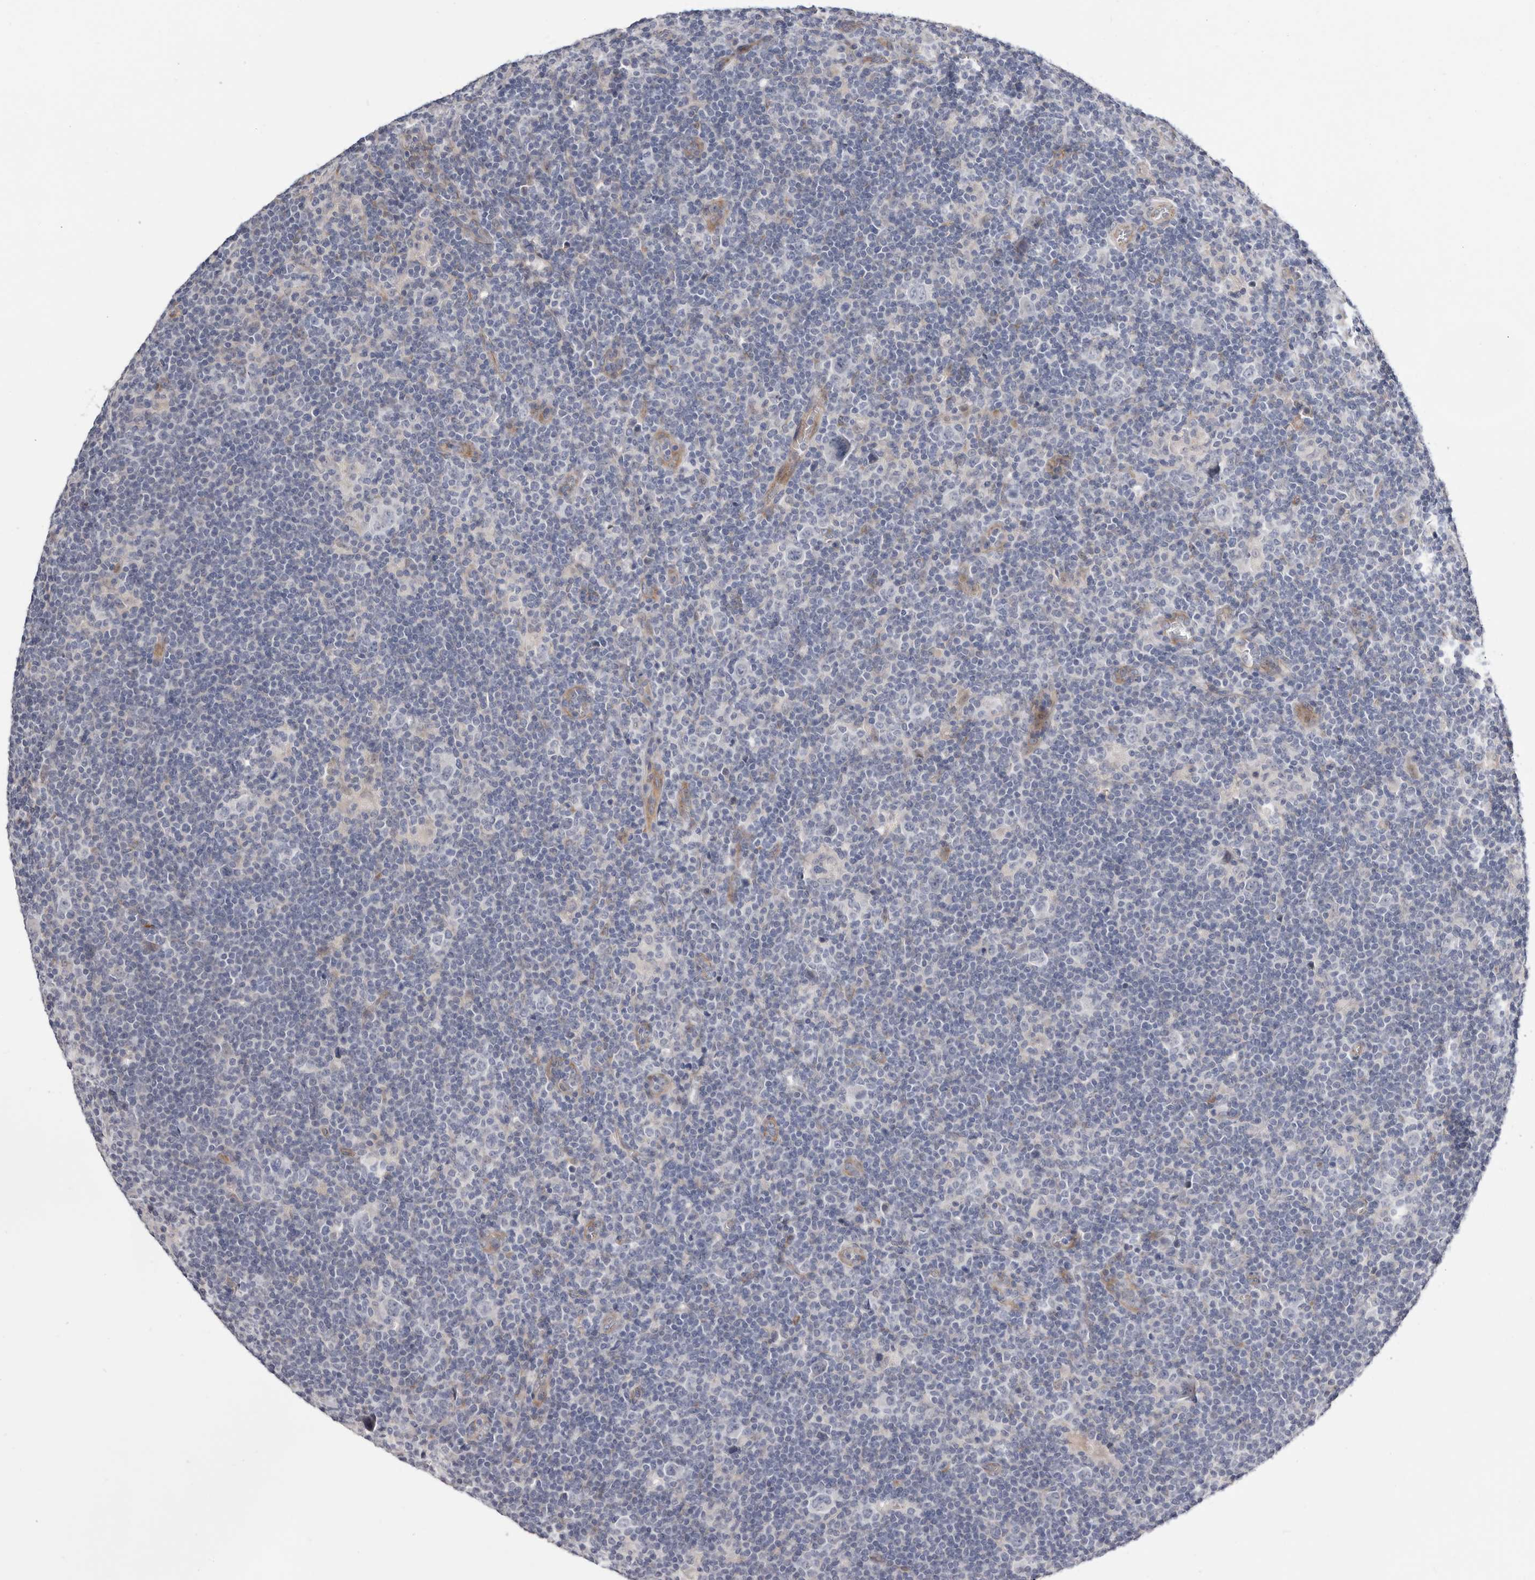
{"staining": {"intensity": "negative", "quantity": "none", "location": "none"}, "tissue": "lymphoma", "cell_type": "Tumor cells", "image_type": "cancer", "snomed": [{"axis": "morphology", "description": "Hodgkin's disease, NOS"}, {"axis": "topography", "description": "Lymph node"}], "caption": "IHC of human lymphoma demonstrates no staining in tumor cells.", "gene": "USH1C", "patient": {"sex": "female", "age": 57}}